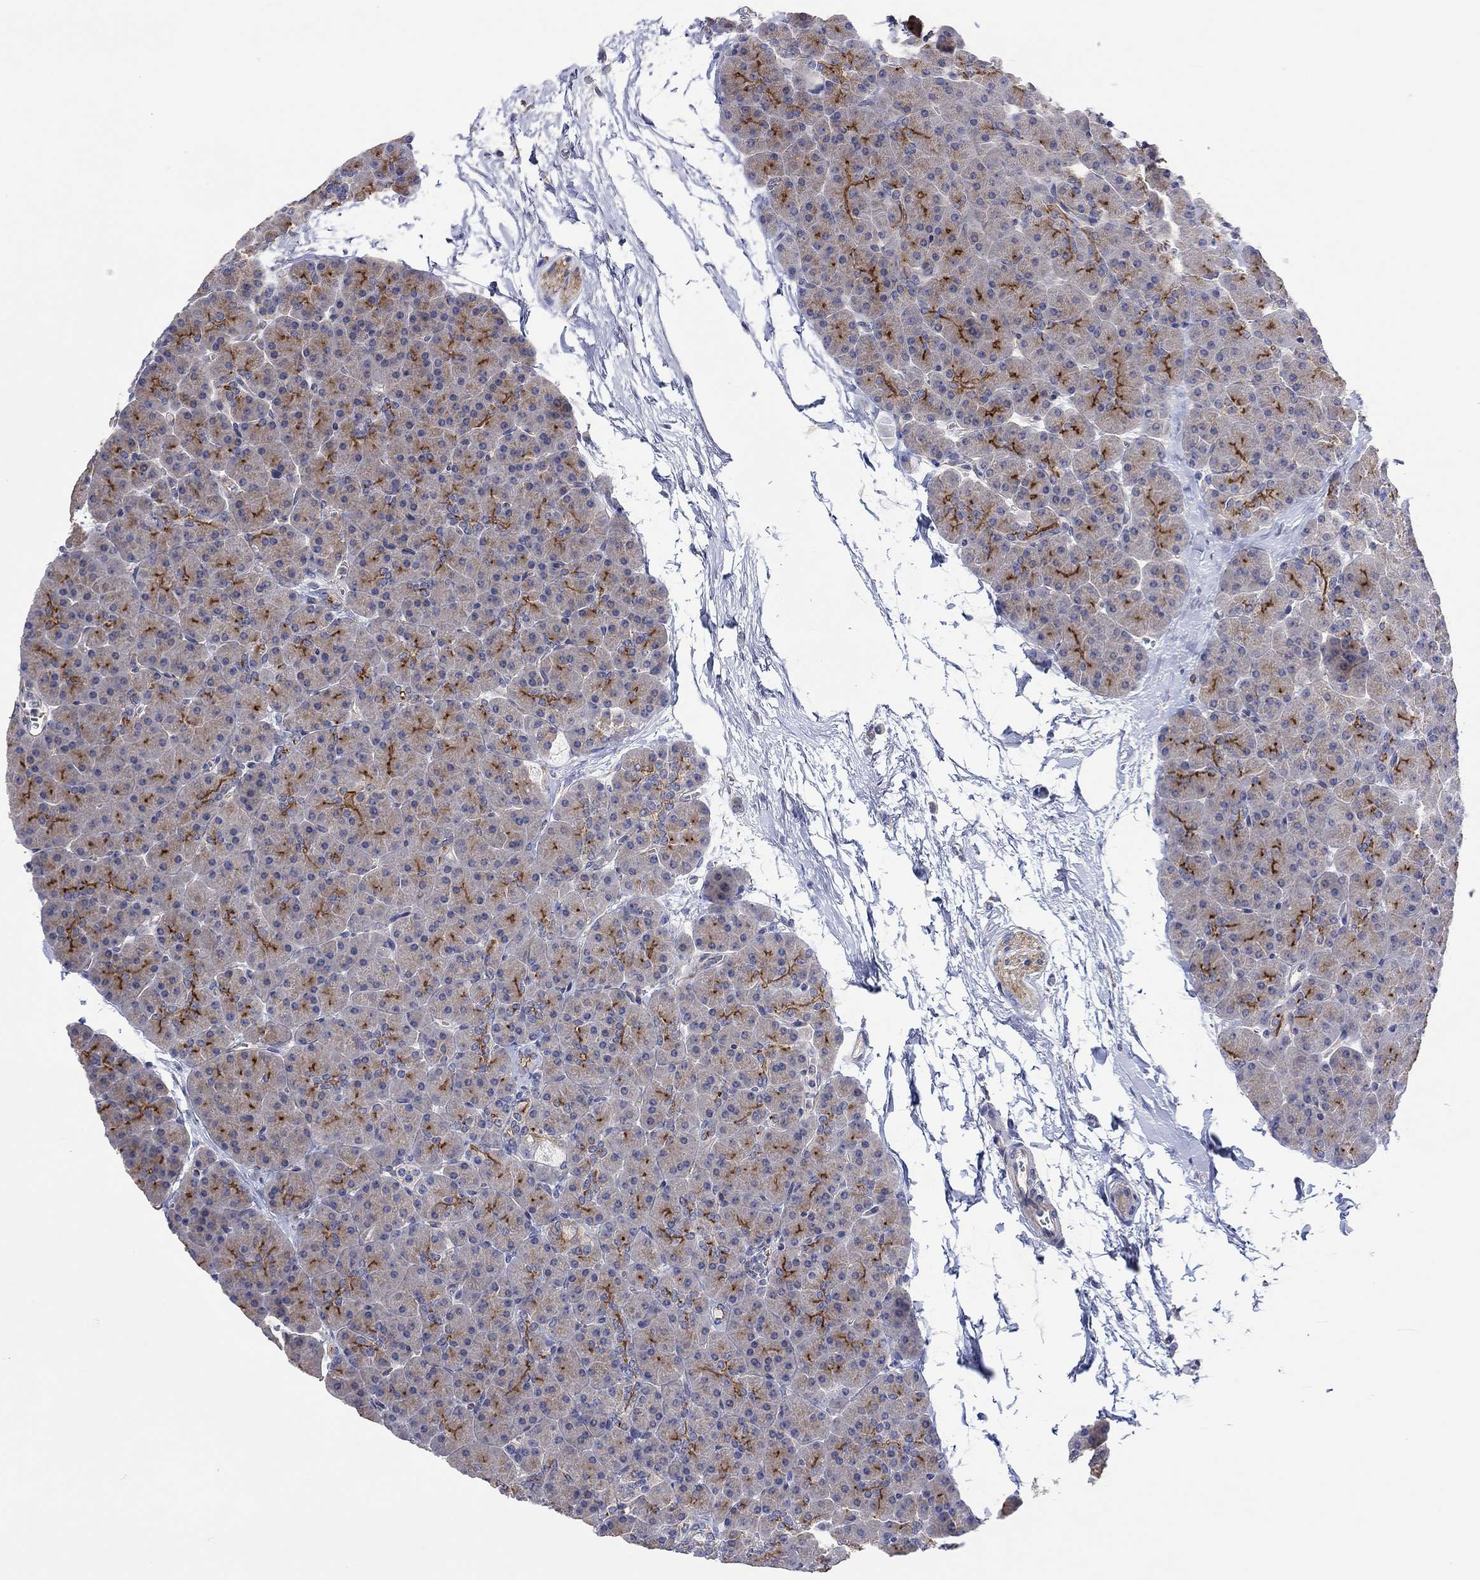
{"staining": {"intensity": "strong", "quantity": "<25%", "location": "cytoplasmic/membranous"}, "tissue": "pancreas", "cell_type": "Exocrine glandular cells", "image_type": "normal", "snomed": [{"axis": "morphology", "description": "Normal tissue, NOS"}, {"axis": "topography", "description": "Pancreas"}], "caption": "A medium amount of strong cytoplasmic/membranous positivity is identified in about <25% of exocrine glandular cells in benign pancreas. The staining is performed using DAB brown chromogen to label protein expression. The nuclei are counter-stained blue using hematoxylin.", "gene": "TPRN", "patient": {"sex": "female", "age": 44}}